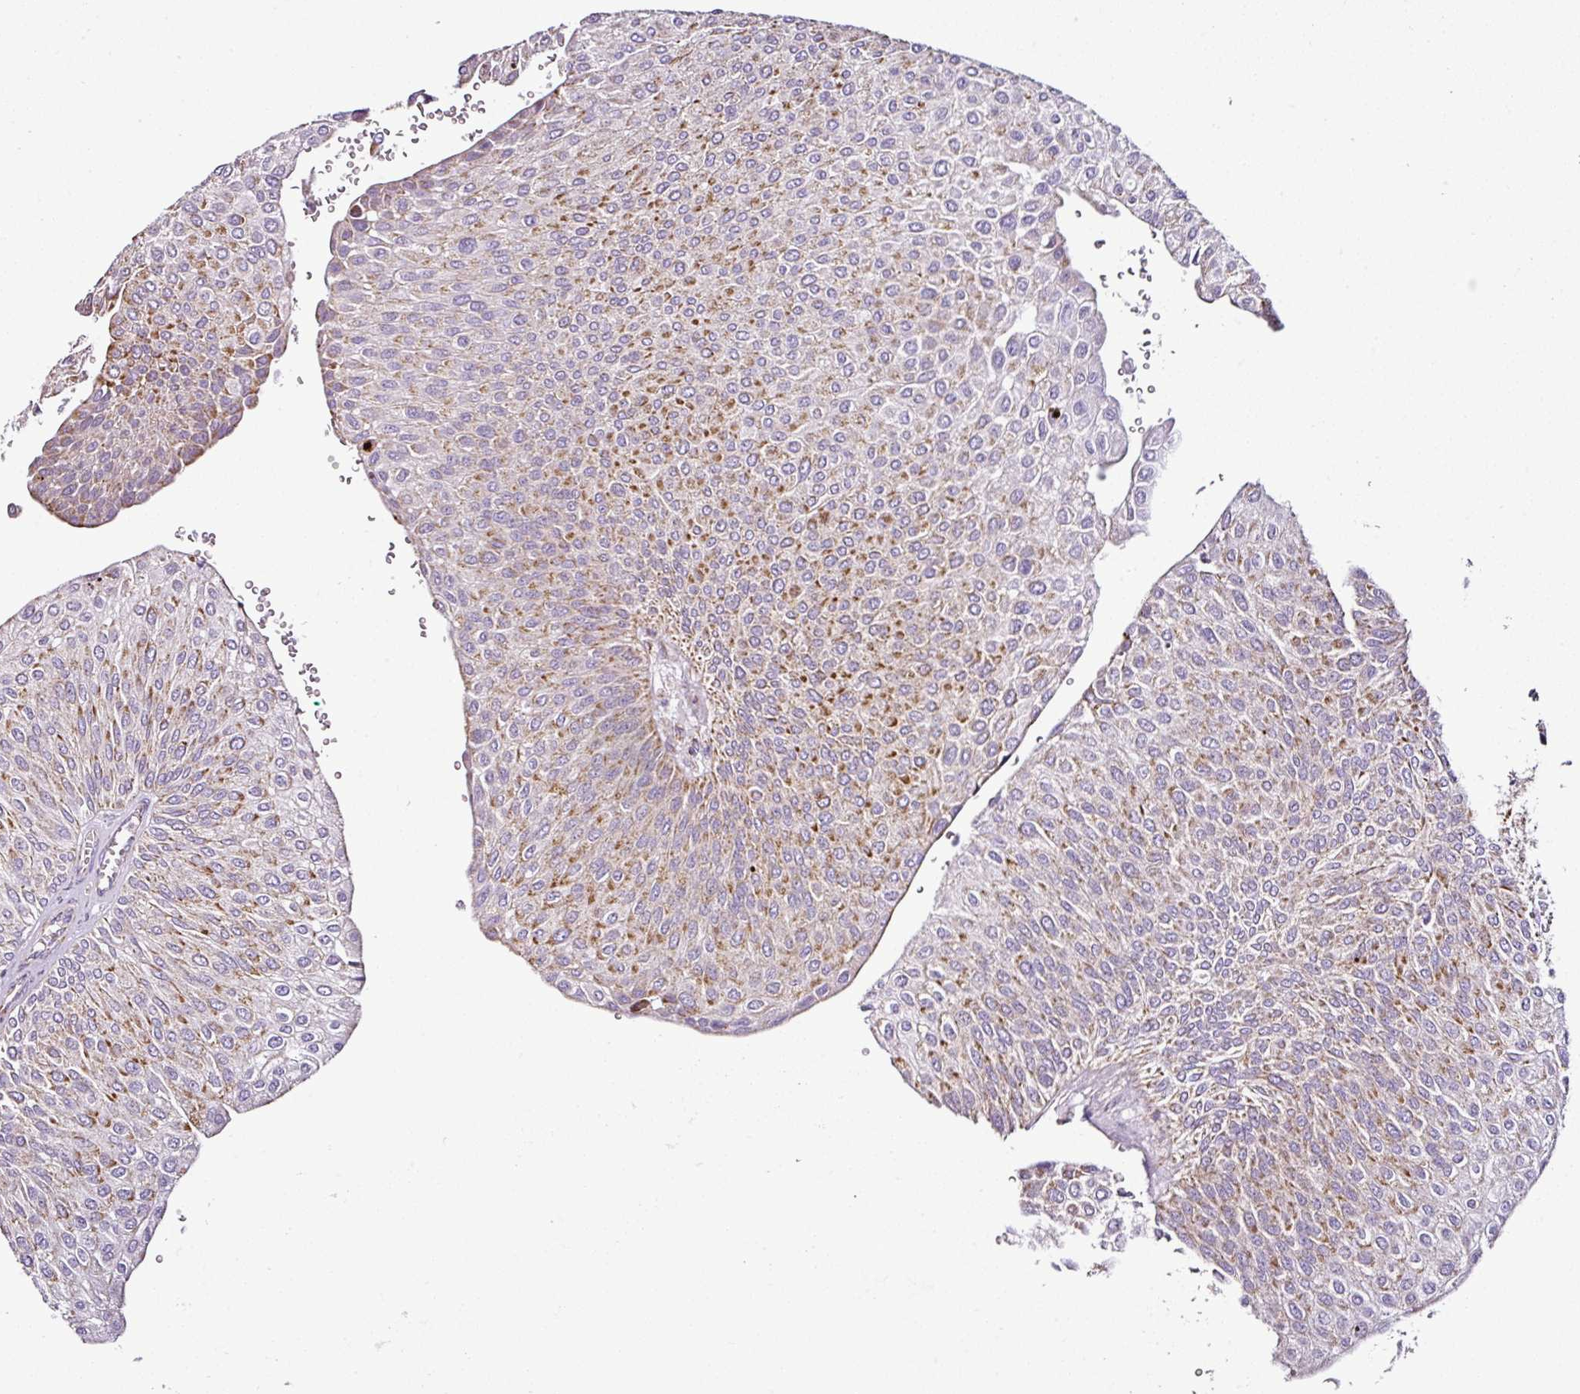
{"staining": {"intensity": "moderate", "quantity": "25%-75%", "location": "cytoplasmic/membranous"}, "tissue": "urothelial cancer", "cell_type": "Tumor cells", "image_type": "cancer", "snomed": [{"axis": "morphology", "description": "Urothelial carcinoma, NOS"}, {"axis": "topography", "description": "Urinary bladder"}], "caption": "Moderate cytoplasmic/membranous positivity for a protein is present in approximately 25%-75% of tumor cells of transitional cell carcinoma using immunohistochemistry (IHC).", "gene": "DPAGT1", "patient": {"sex": "male", "age": 67}}